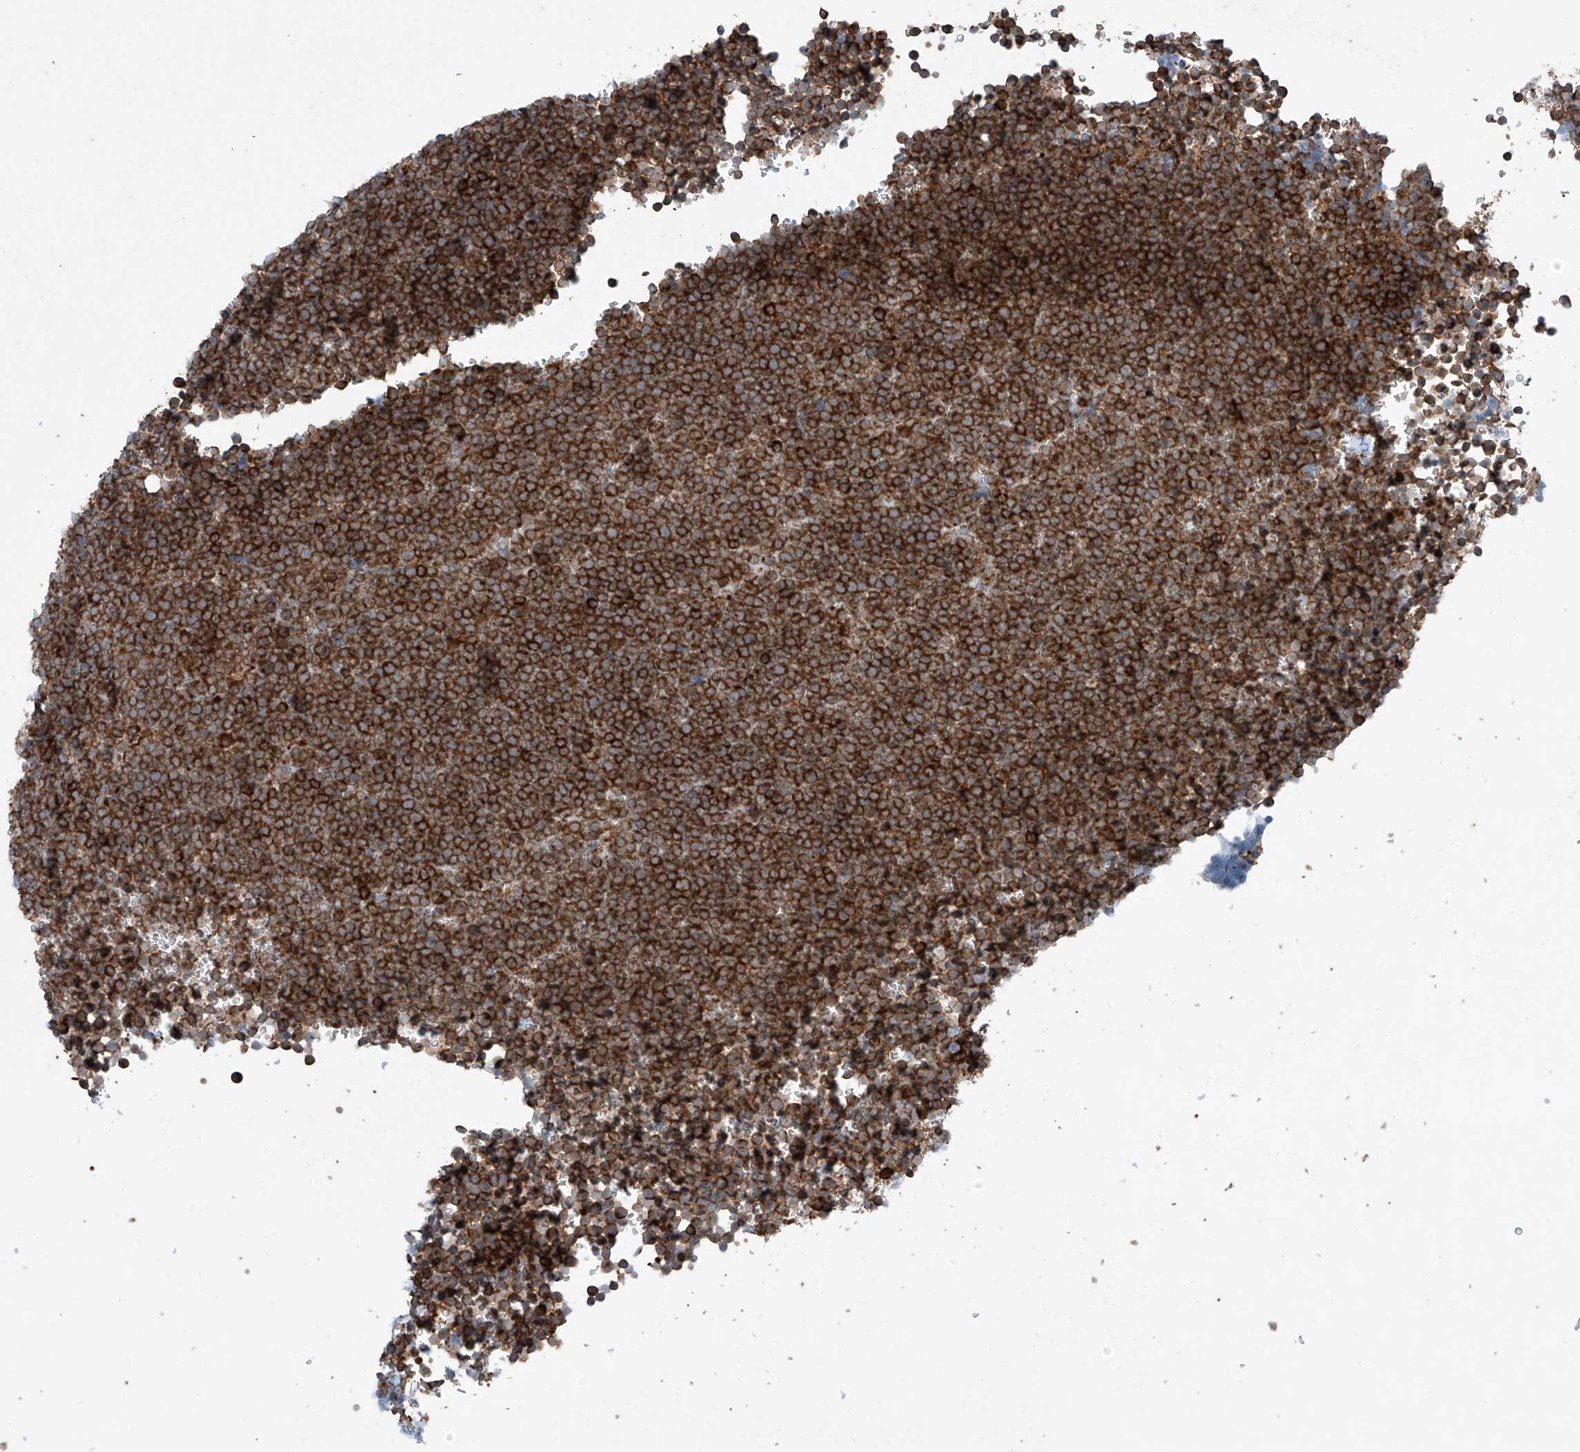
{"staining": {"intensity": "strong", "quantity": ">75%", "location": "cytoplasmic/membranous"}, "tissue": "lymphoma", "cell_type": "Tumor cells", "image_type": "cancer", "snomed": [{"axis": "morphology", "description": "Malignant lymphoma, non-Hodgkin's type, High grade"}, {"axis": "topography", "description": "Lymph node"}], "caption": "This photomicrograph reveals IHC staining of high-grade malignant lymphoma, non-Hodgkin's type, with high strong cytoplasmic/membranous positivity in approximately >75% of tumor cells.", "gene": "CEP85L", "patient": {"sex": "male", "age": 13}}